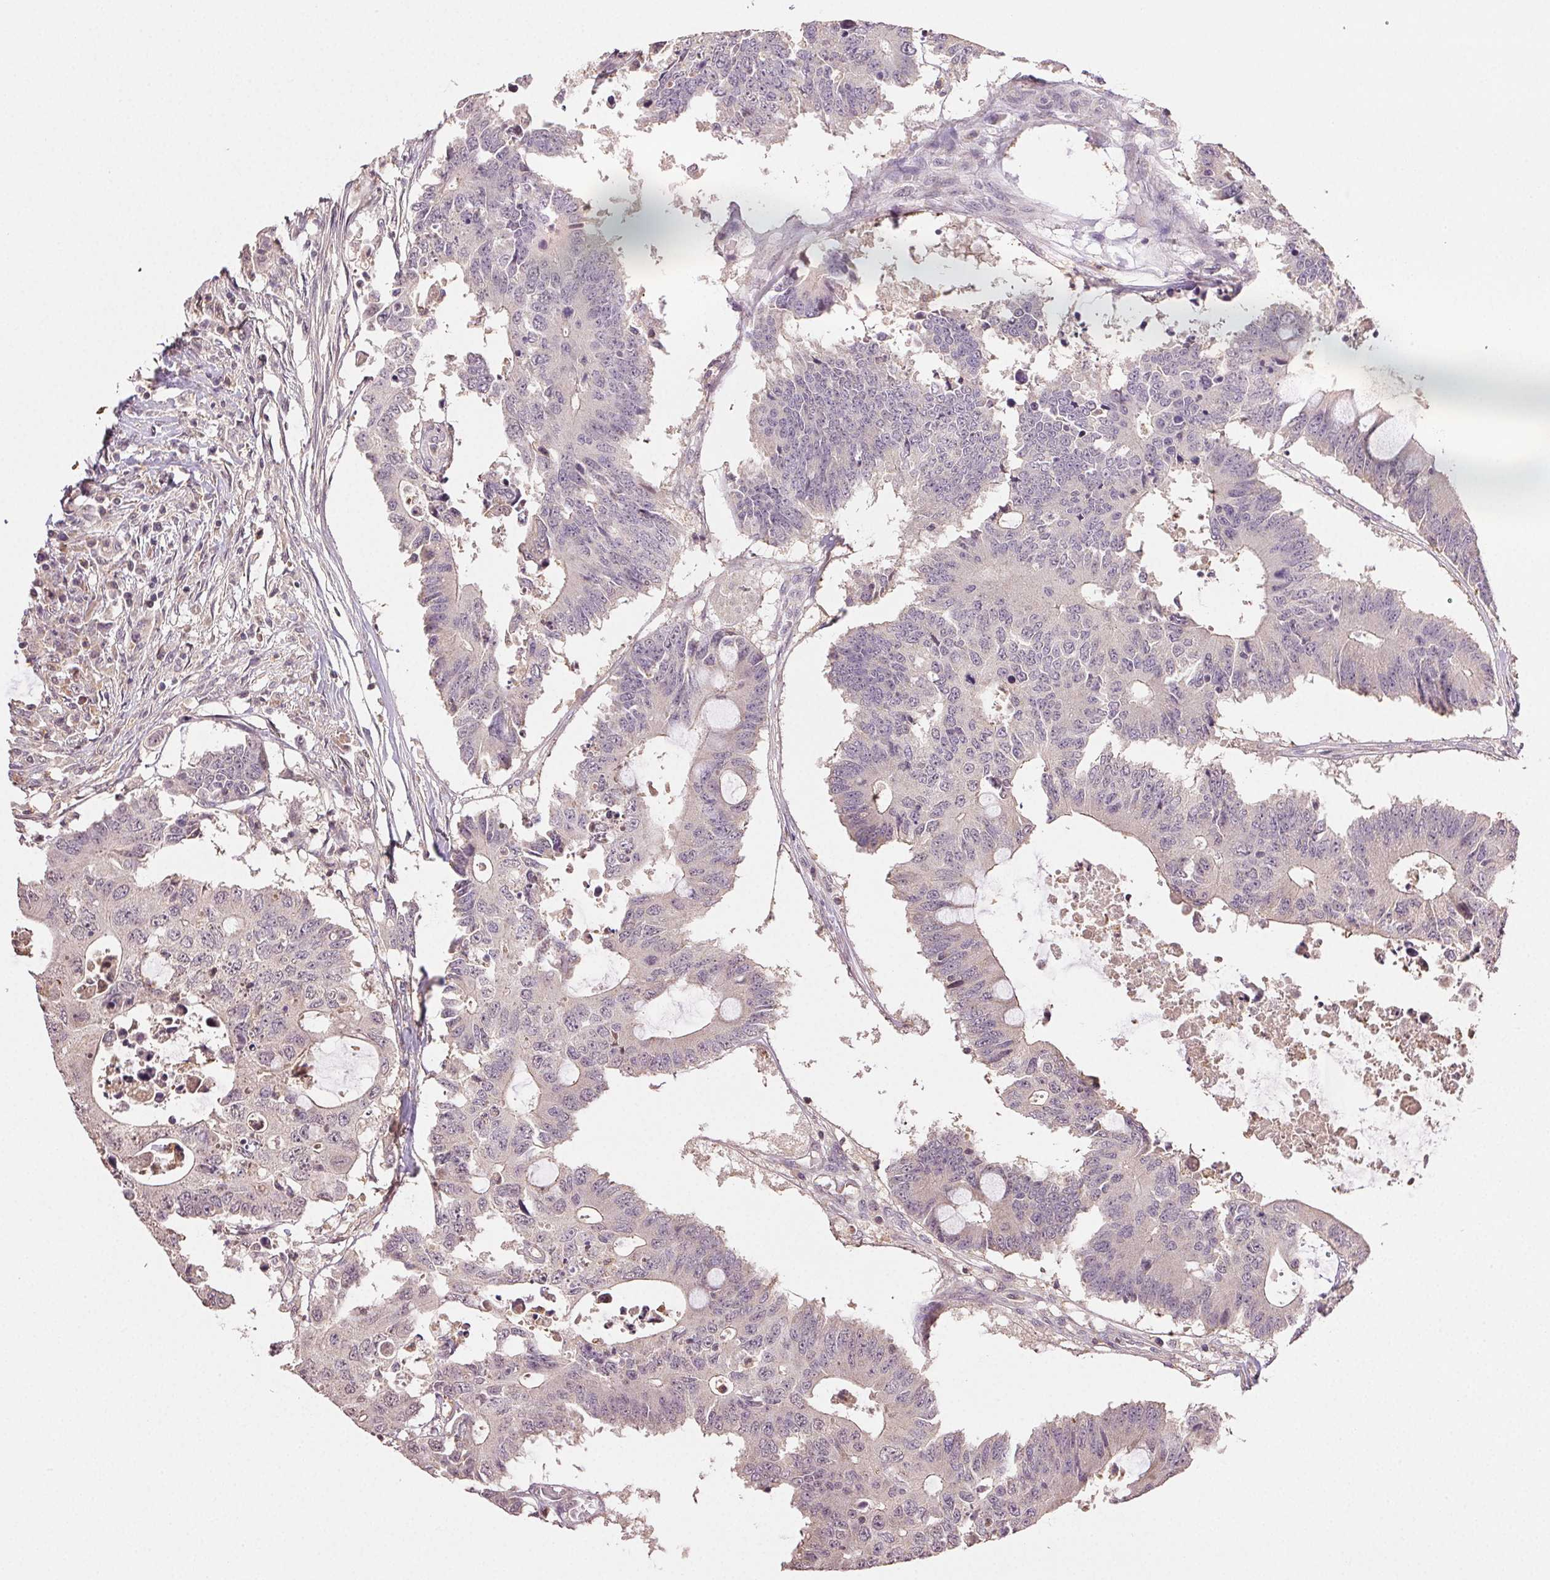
{"staining": {"intensity": "negative", "quantity": "none", "location": "none"}, "tissue": "colorectal cancer", "cell_type": "Tumor cells", "image_type": "cancer", "snomed": [{"axis": "morphology", "description": "Adenocarcinoma, NOS"}, {"axis": "topography", "description": "Colon"}], "caption": "Colorectal adenocarcinoma was stained to show a protein in brown. There is no significant expression in tumor cells. The staining is performed using DAB brown chromogen with nuclei counter-stained in using hematoxylin.", "gene": "TMEM253", "patient": {"sex": "male", "age": 71}}